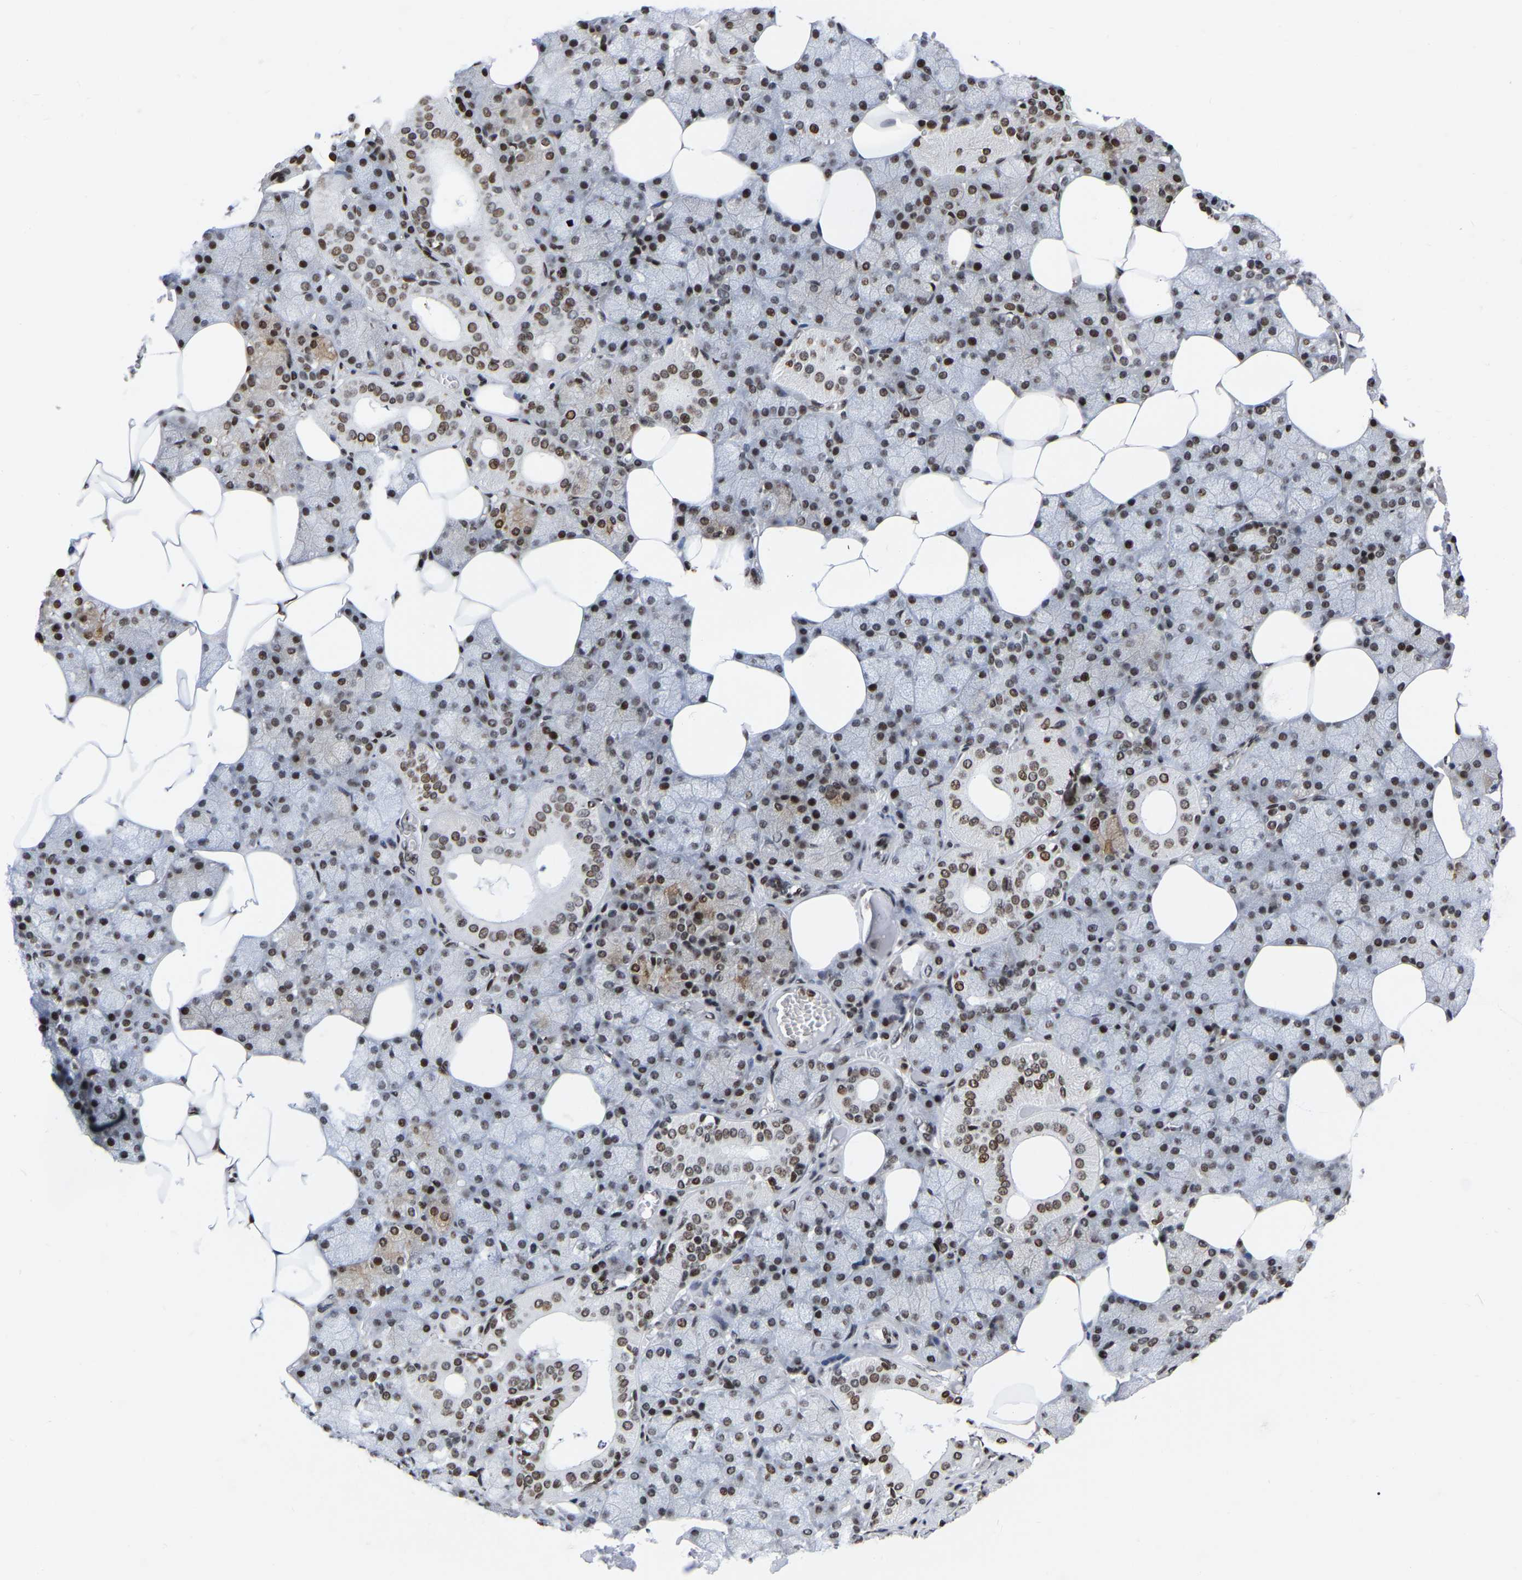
{"staining": {"intensity": "strong", "quantity": "25%-75%", "location": "cytoplasmic/membranous,nuclear"}, "tissue": "salivary gland", "cell_type": "Glandular cells", "image_type": "normal", "snomed": [{"axis": "morphology", "description": "Normal tissue, NOS"}, {"axis": "topography", "description": "Salivary gland"}], "caption": "Immunohistochemical staining of benign human salivary gland reveals high levels of strong cytoplasmic/membranous,nuclear staining in about 25%-75% of glandular cells. (IHC, brightfield microscopy, high magnification).", "gene": "PRCC", "patient": {"sex": "male", "age": 62}}